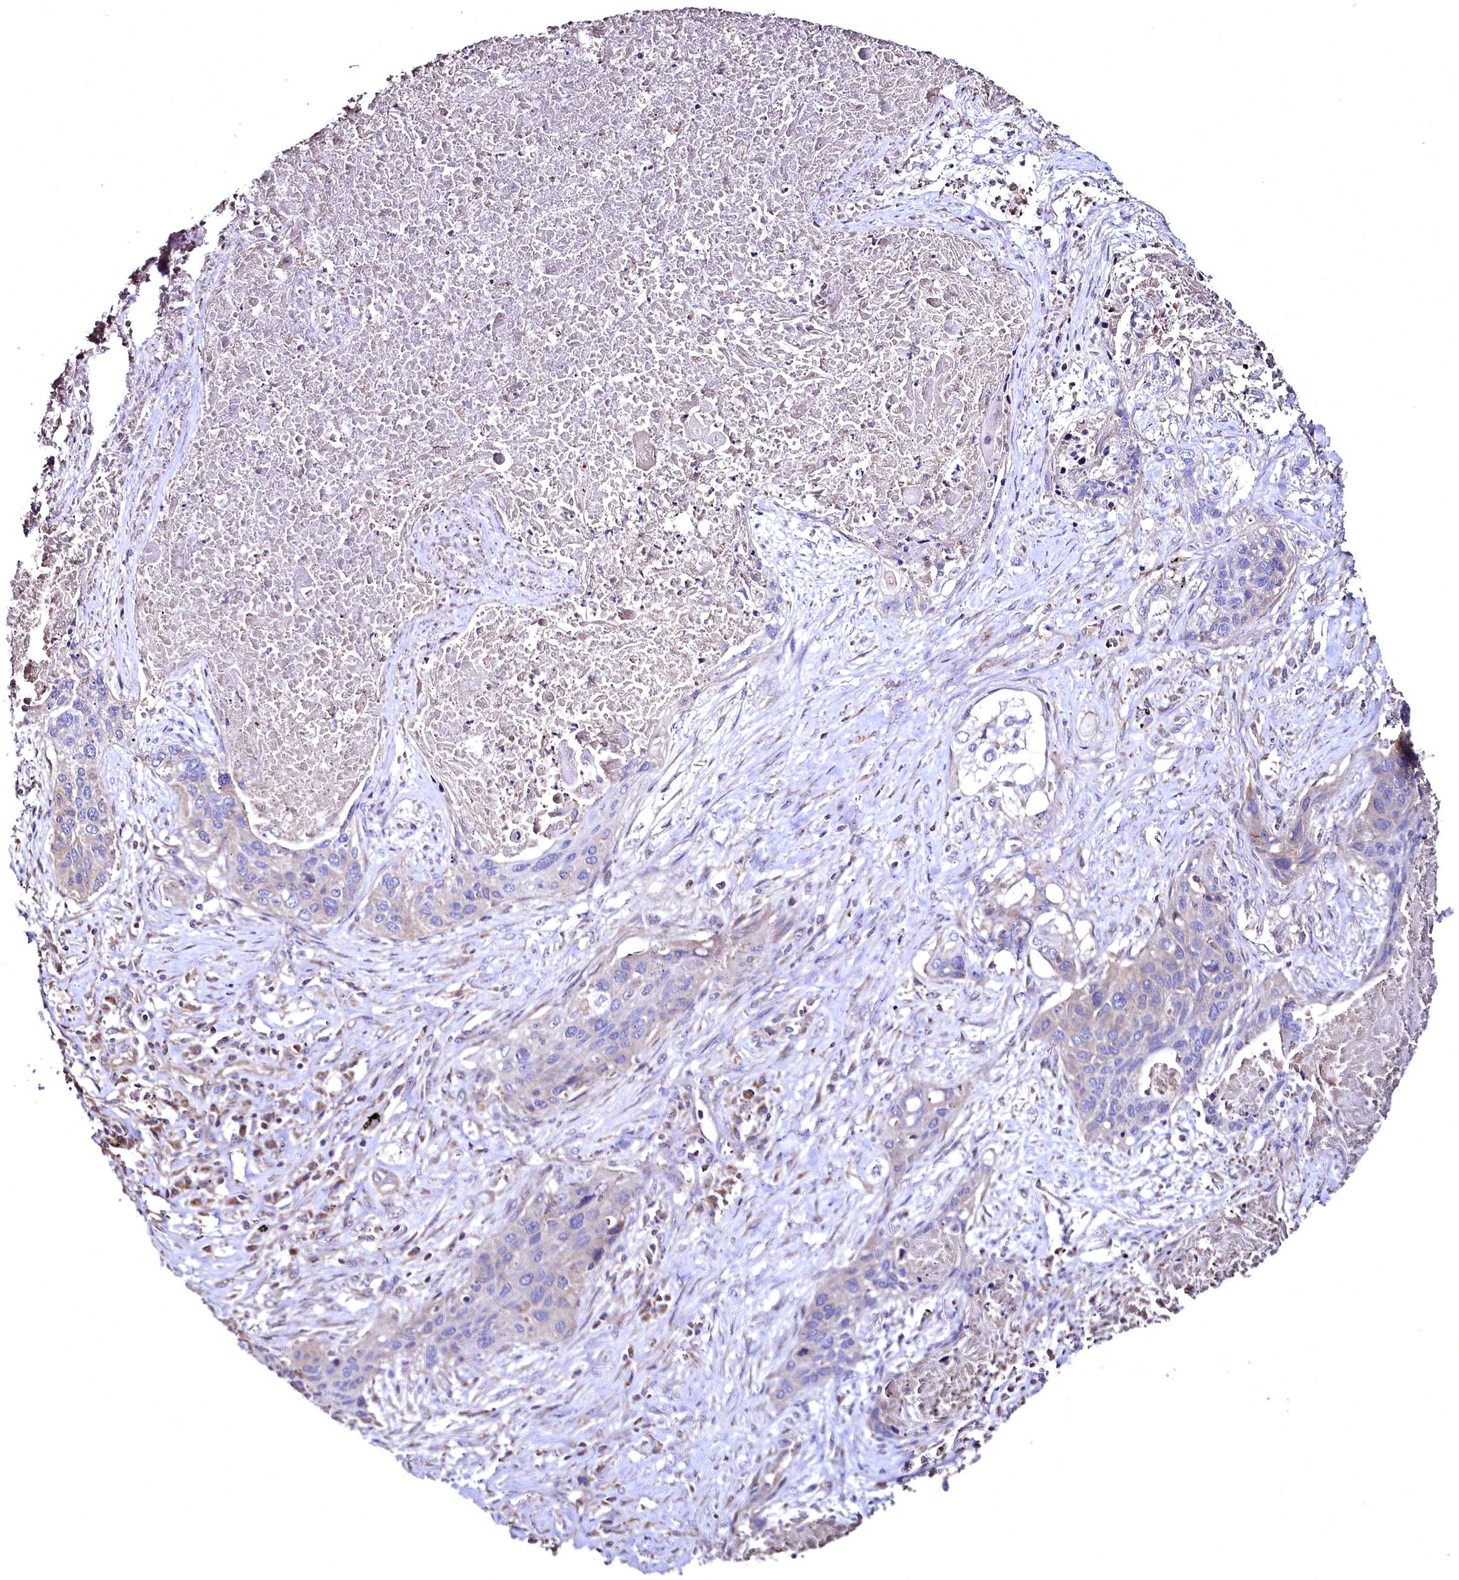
{"staining": {"intensity": "weak", "quantity": "<25%", "location": "cytoplasmic/membranous"}, "tissue": "lung cancer", "cell_type": "Tumor cells", "image_type": "cancer", "snomed": [{"axis": "morphology", "description": "Squamous cell carcinoma, NOS"}, {"axis": "topography", "description": "Lung"}], "caption": "Immunohistochemical staining of lung cancer (squamous cell carcinoma) demonstrates no significant expression in tumor cells.", "gene": "TBCEL", "patient": {"sex": "female", "age": 63}}